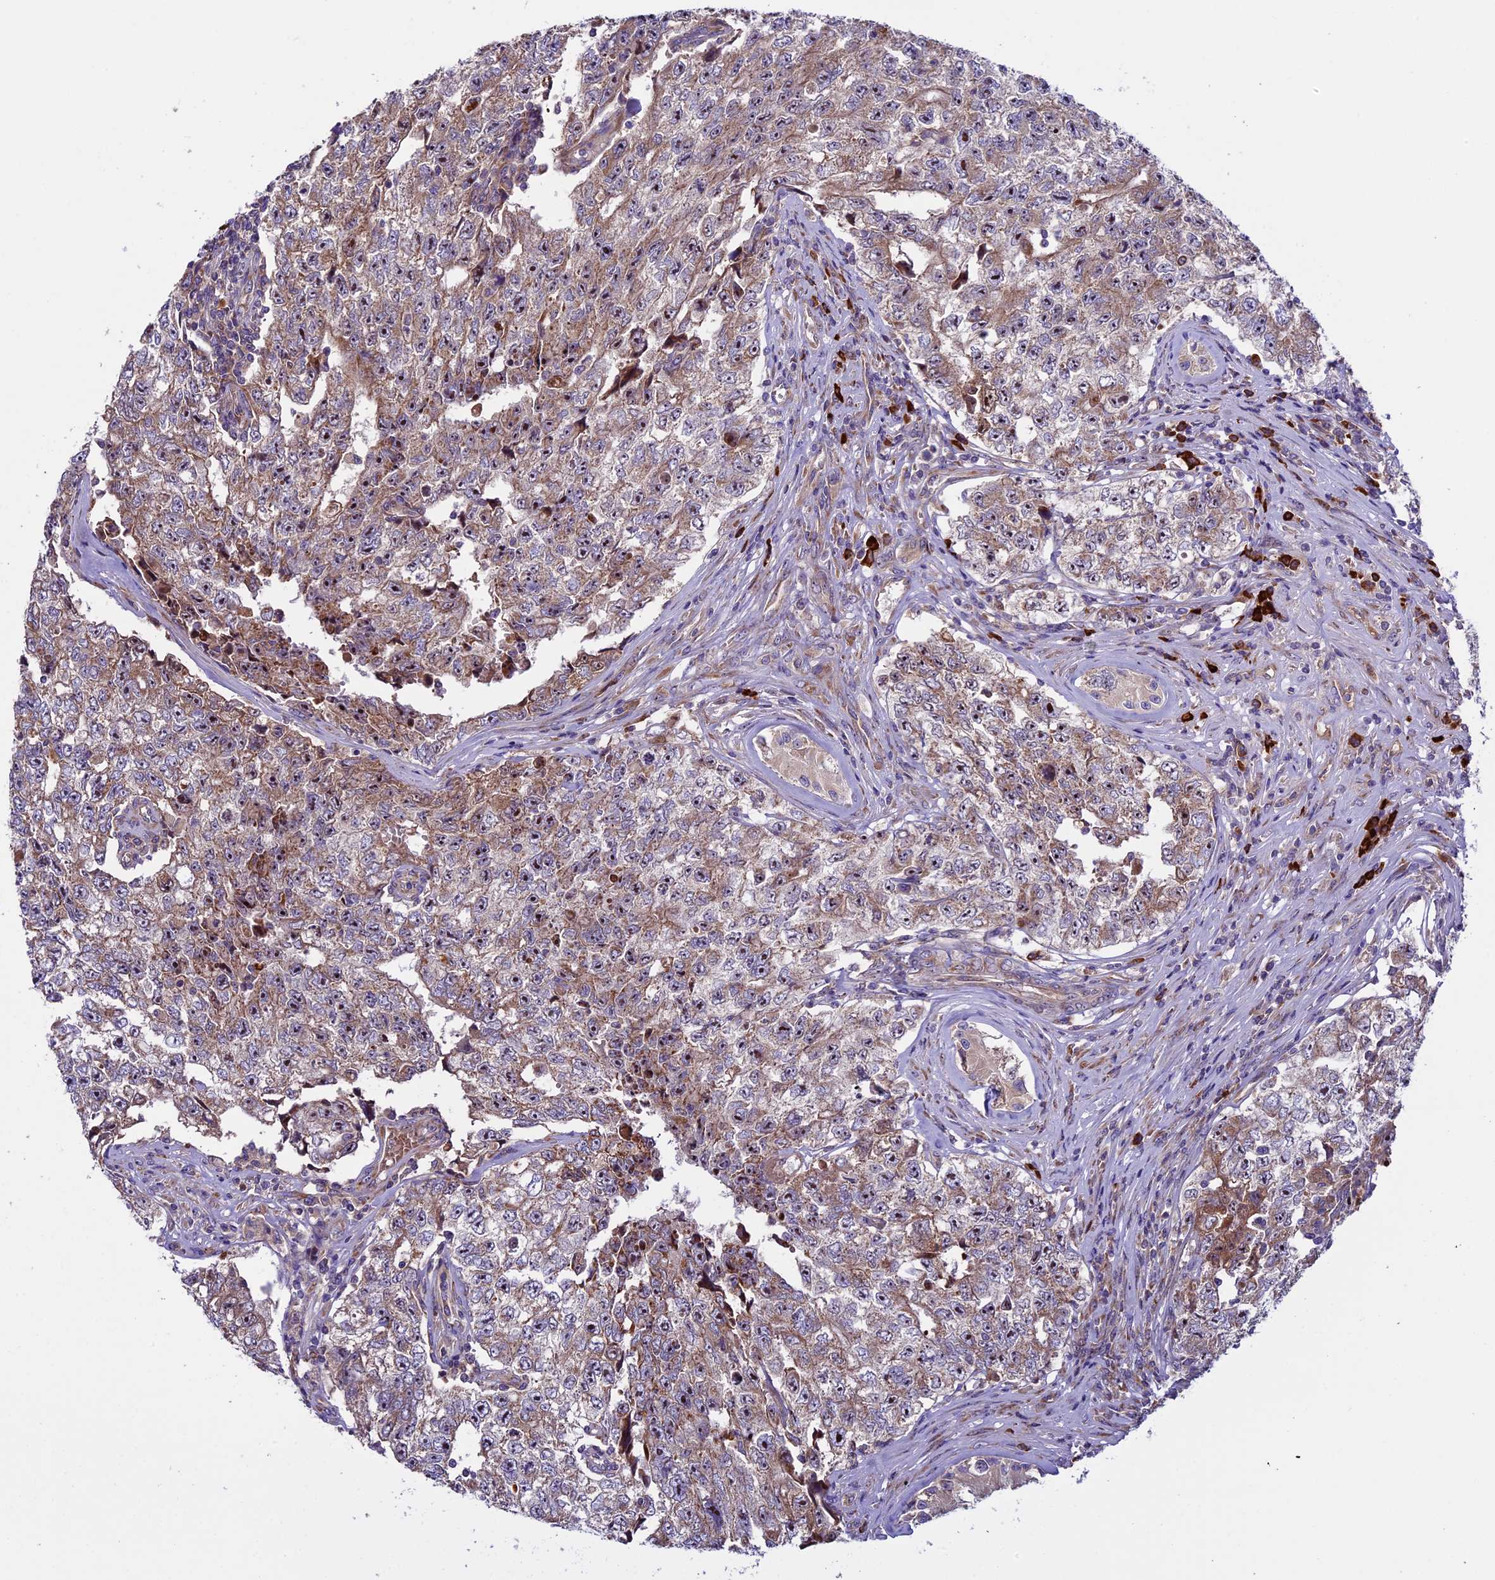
{"staining": {"intensity": "moderate", "quantity": ">75%", "location": "cytoplasmic/membranous,nuclear"}, "tissue": "testis cancer", "cell_type": "Tumor cells", "image_type": "cancer", "snomed": [{"axis": "morphology", "description": "Carcinoma, Embryonal, NOS"}, {"axis": "topography", "description": "Testis"}], "caption": "Embryonal carcinoma (testis) stained with a brown dye reveals moderate cytoplasmic/membranous and nuclear positive expression in about >75% of tumor cells.", "gene": "FRY", "patient": {"sex": "male", "age": 17}}